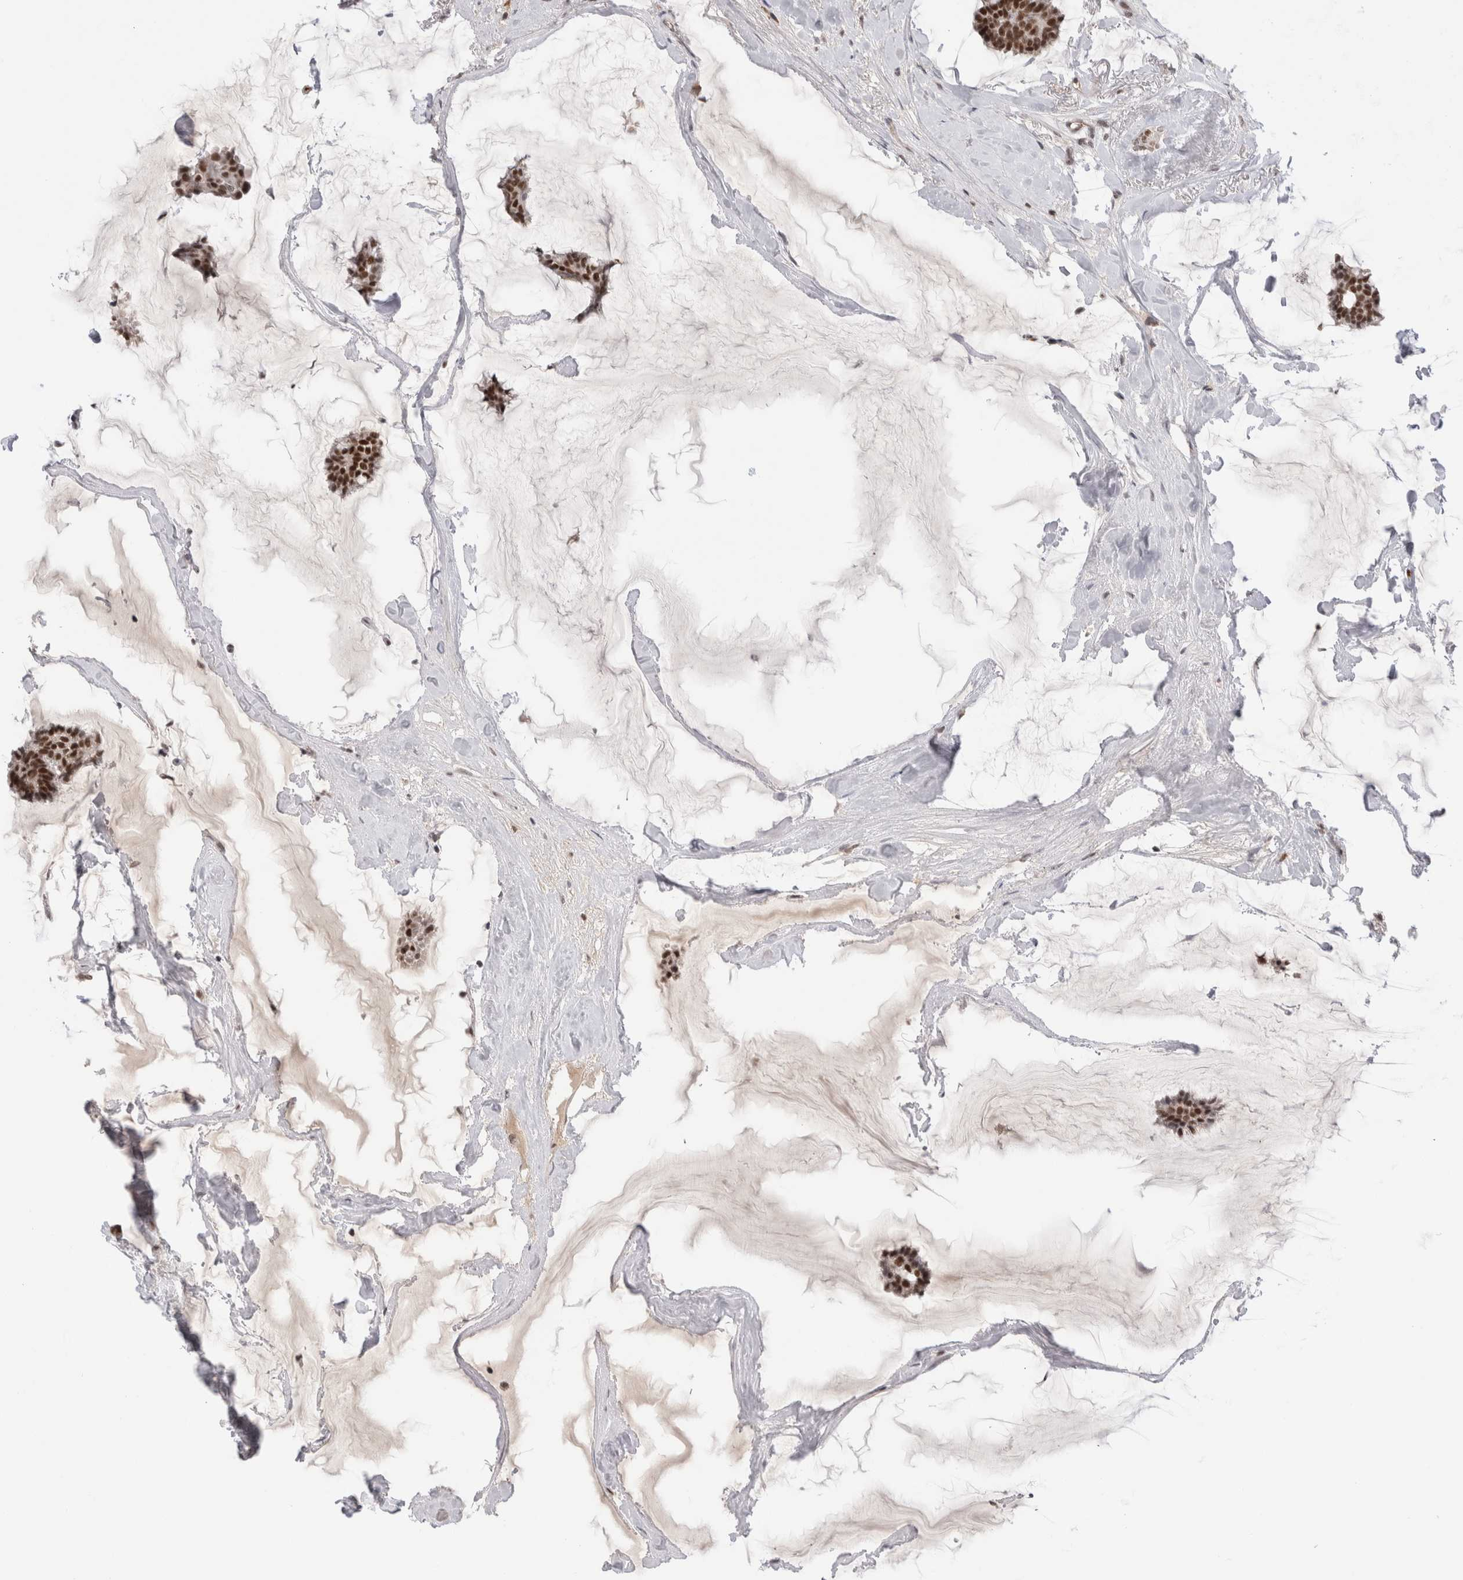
{"staining": {"intensity": "moderate", "quantity": ">75%", "location": "nuclear"}, "tissue": "breast cancer", "cell_type": "Tumor cells", "image_type": "cancer", "snomed": [{"axis": "morphology", "description": "Duct carcinoma"}, {"axis": "topography", "description": "Breast"}], "caption": "Immunohistochemical staining of breast cancer shows medium levels of moderate nuclear positivity in about >75% of tumor cells.", "gene": "ZNF24", "patient": {"sex": "female", "age": 93}}